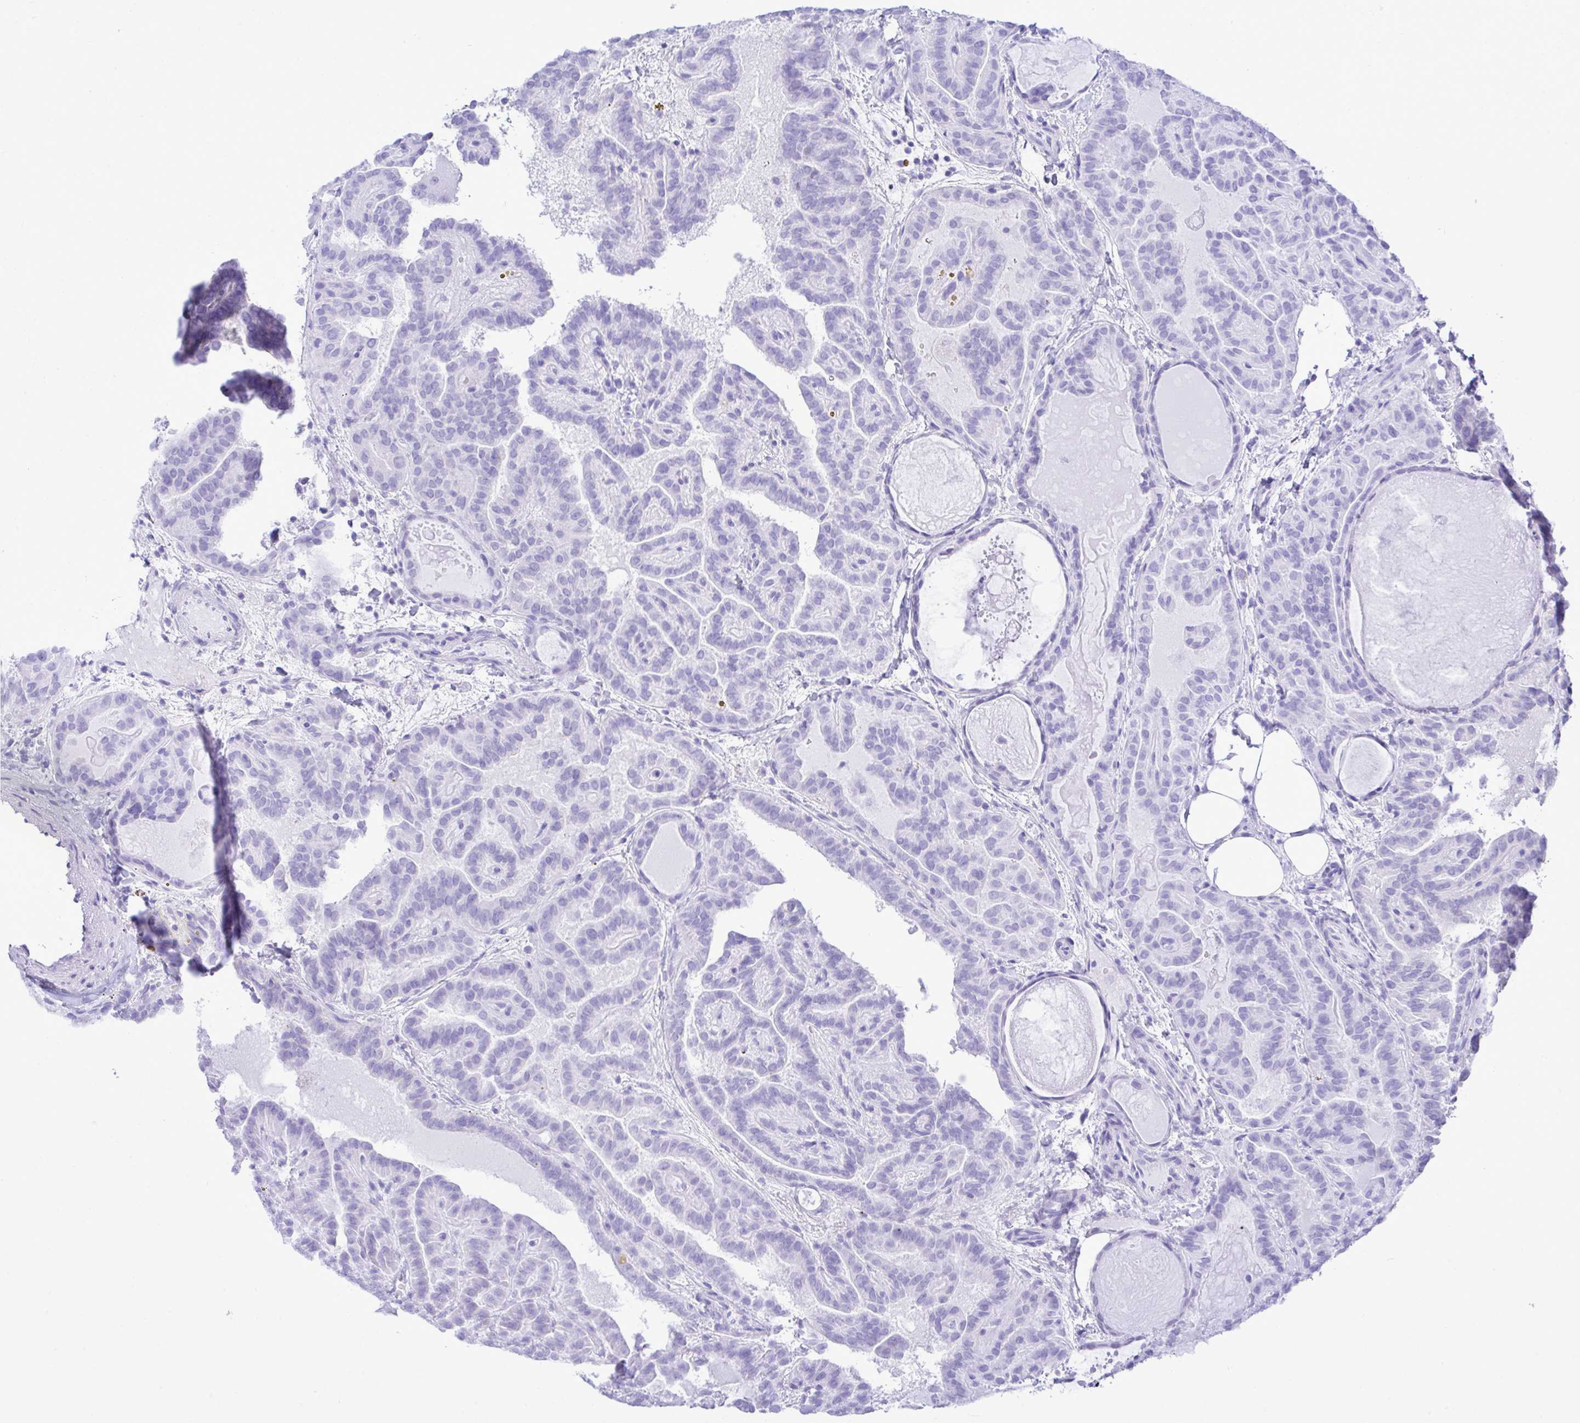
{"staining": {"intensity": "negative", "quantity": "none", "location": "none"}, "tissue": "thyroid cancer", "cell_type": "Tumor cells", "image_type": "cancer", "snomed": [{"axis": "morphology", "description": "Papillary adenocarcinoma, NOS"}, {"axis": "topography", "description": "Thyroid gland"}], "caption": "A high-resolution micrograph shows immunohistochemistry (IHC) staining of thyroid cancer (papillary adenocarcinoma), which reveals no significant positivity in tumor cells.", "gene": "SELENOV", "patient": {"sex": "female", "age": 46}}